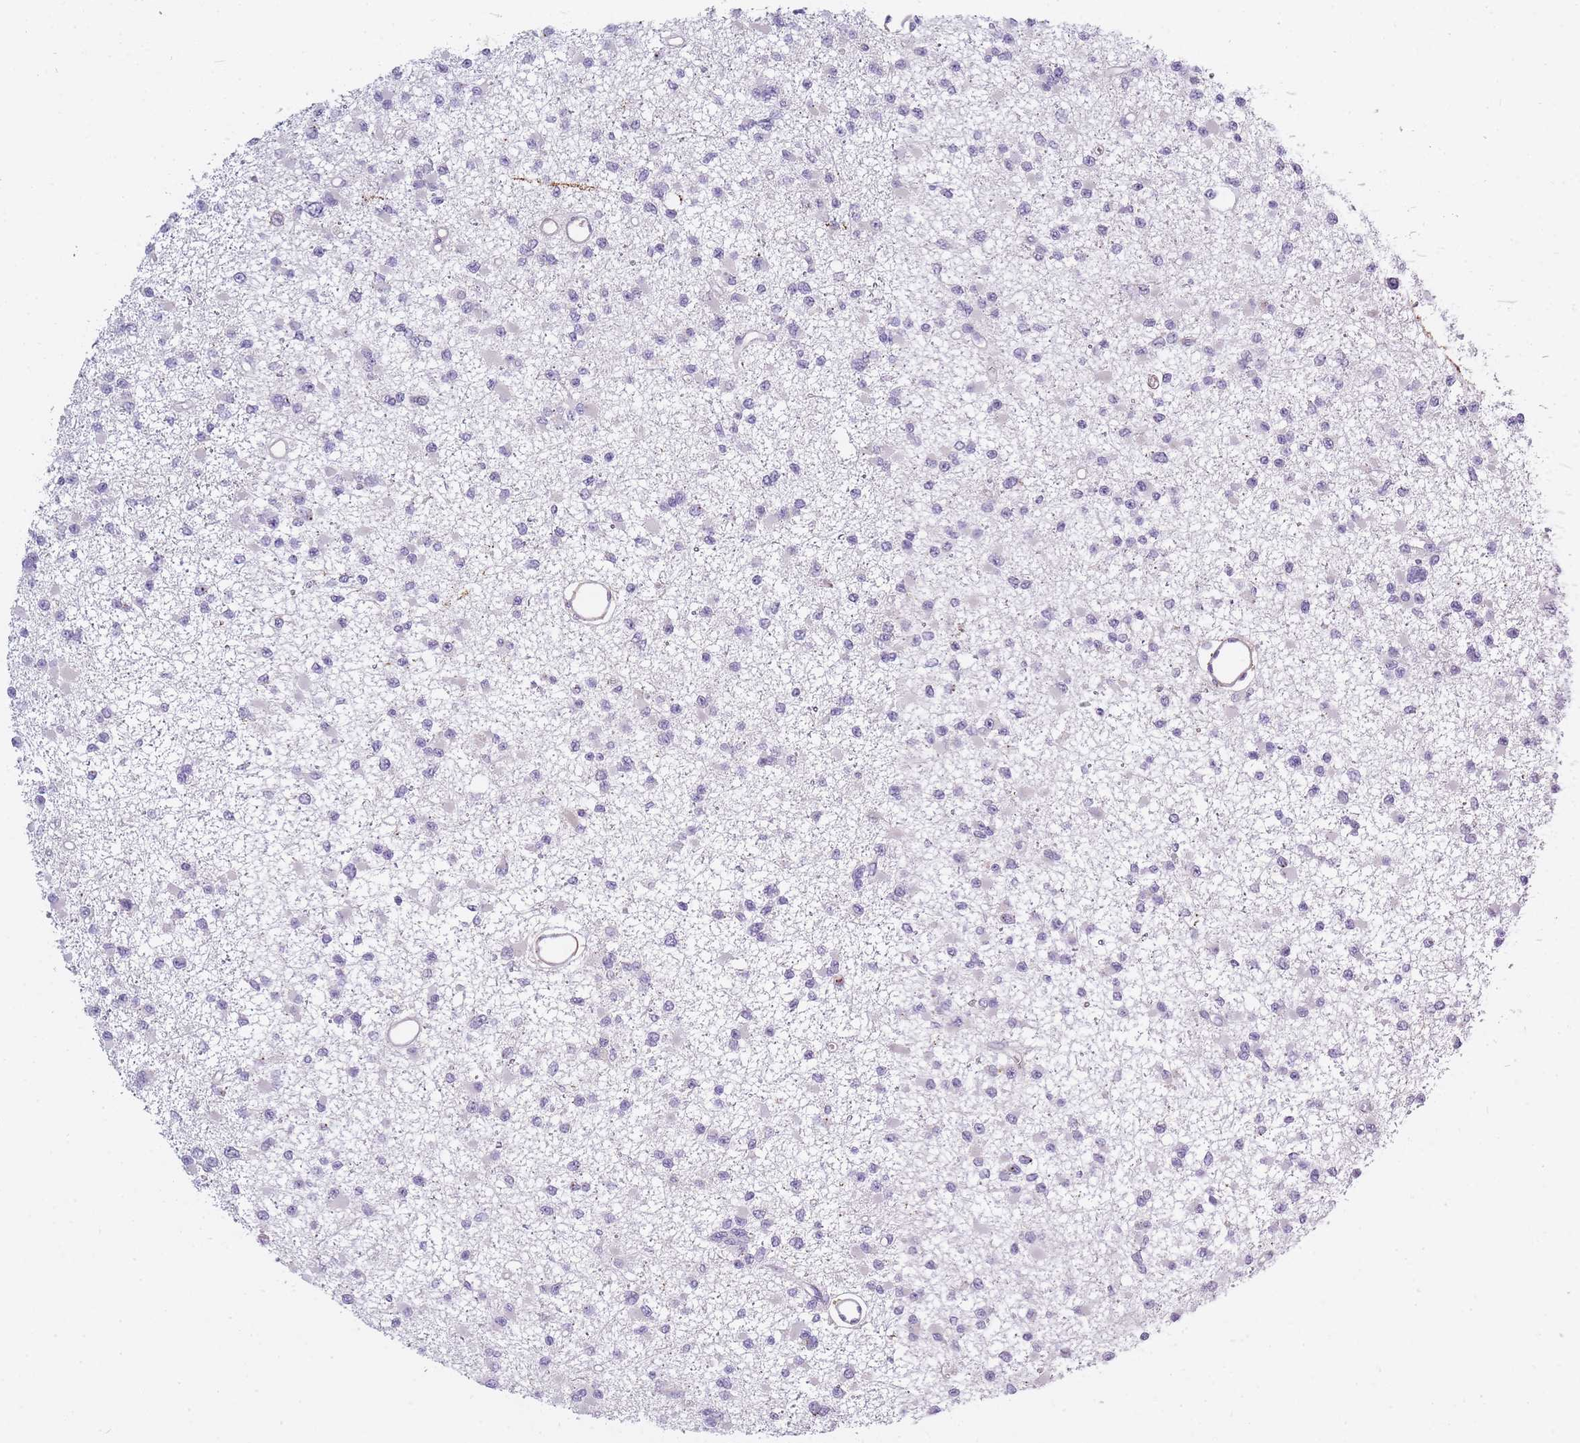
{"staining": {"intensity": "negative", "quantity": "none", "location": "none"}, "tissue": "glioma", "cell_type": "Tumor cells", "image_type": "cancer", "snomed": [{"axis": "morphology", "description": "Glioma, malignant, Low grade"}, {"axis": "topography", "description": "Brain"}], "caption": "Immunohistochemistry (IHC) of human malignant glioma (low-grade) demonstrates no staining in tumor cells.", "gene": "AP3M2", "patient": {"sex": "female", "age": 22}}